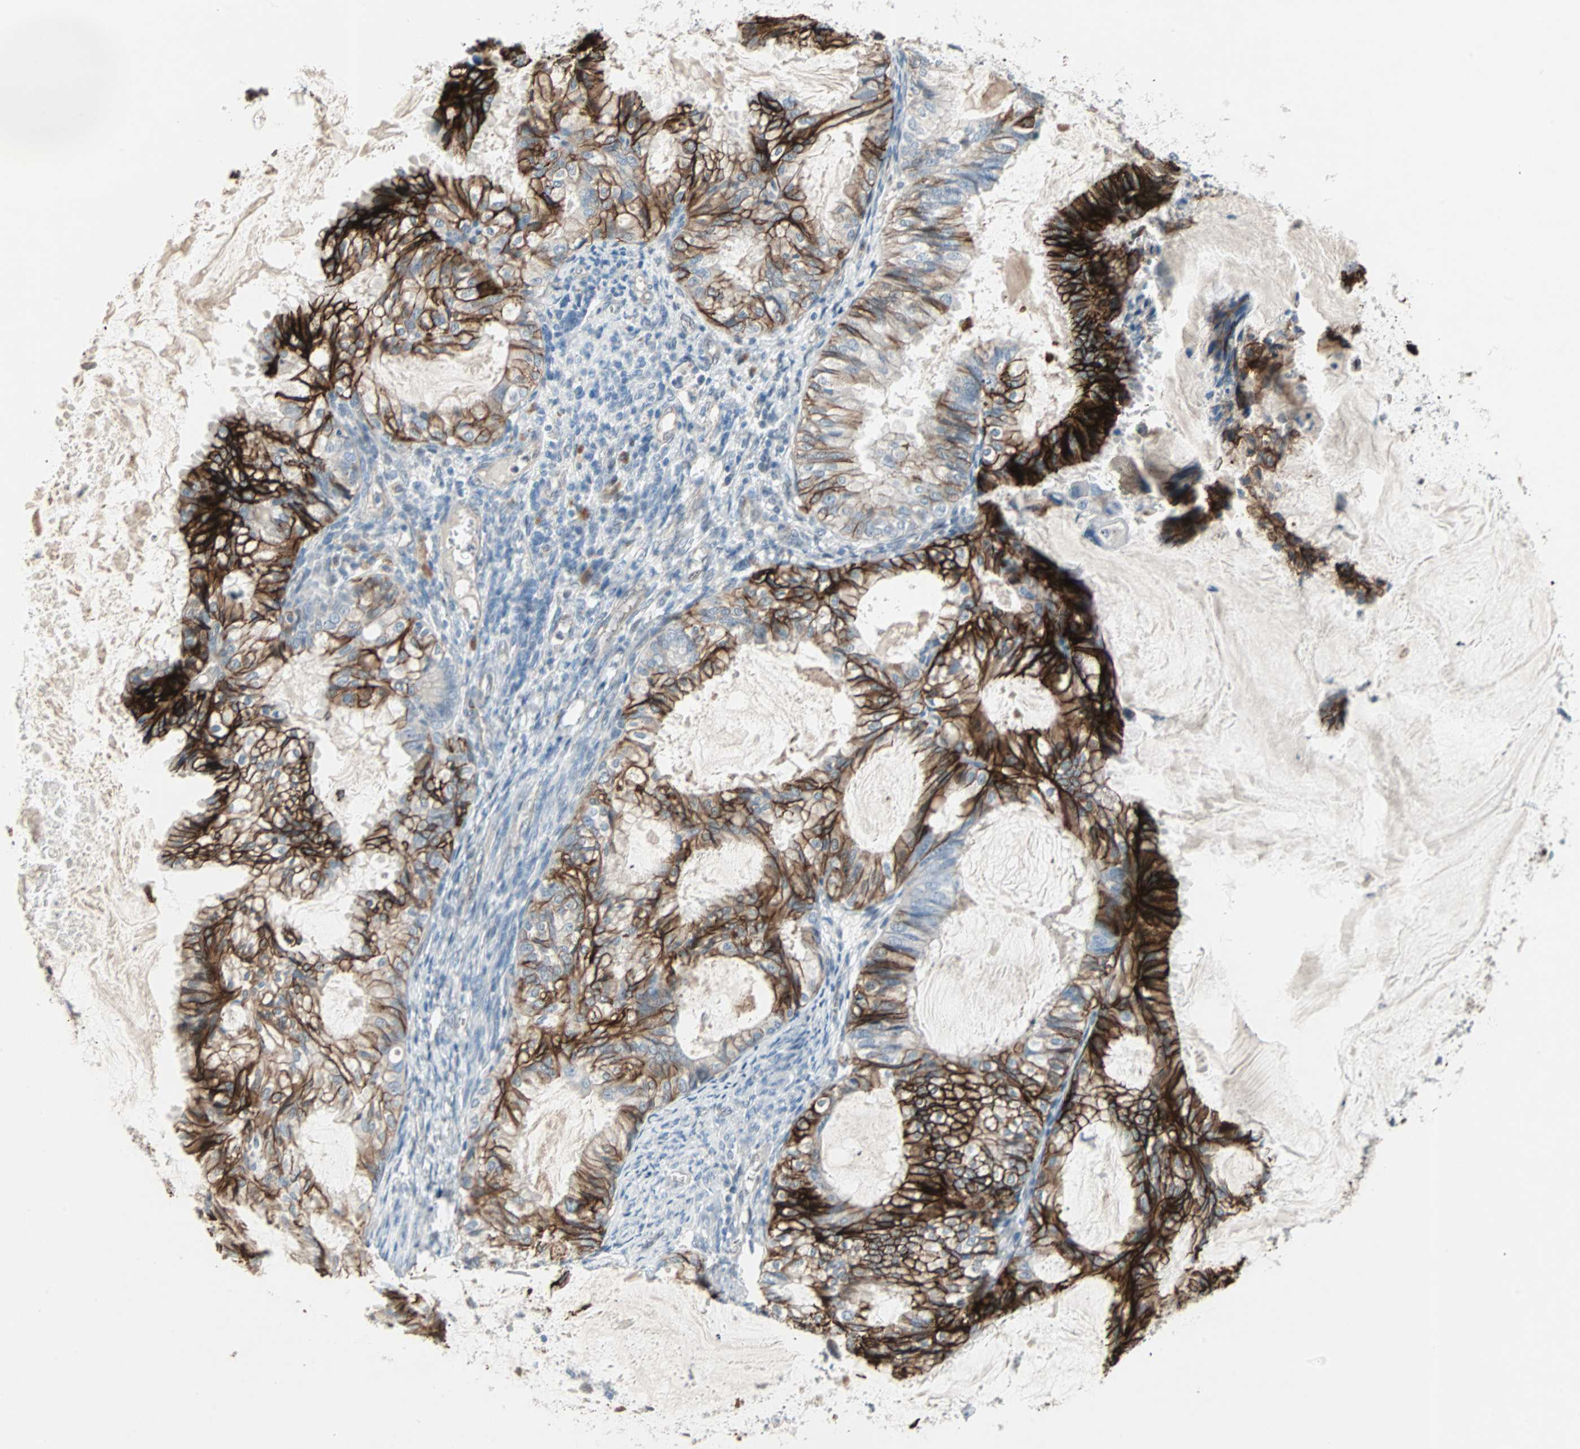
{"staining": {"intensity": "strong", "quantity": ">75%", "location": "cytoplasmic/membranous"}, "tissue": "cervical cancer", "cell_type": "Tumor cells", "image_type": "cancer", "snomed": [{"axis": "morphology", "description": "Normal tissue, NOS"}, {"axis": "morphology", "description": "Adenocarcinoma, NOS"}, {"axis": "topography", "description": "Cervix"}, {"axis": "topography", "description": "Endometrium"}], "caption": "About >75% of tumor cells in cervical cancer show strong cytoplasmic/membranous protein staining as visualized by brown immunohistochemical staining.", "gene": "CAND2", "patient": {"sex": "female", "age": 86}}